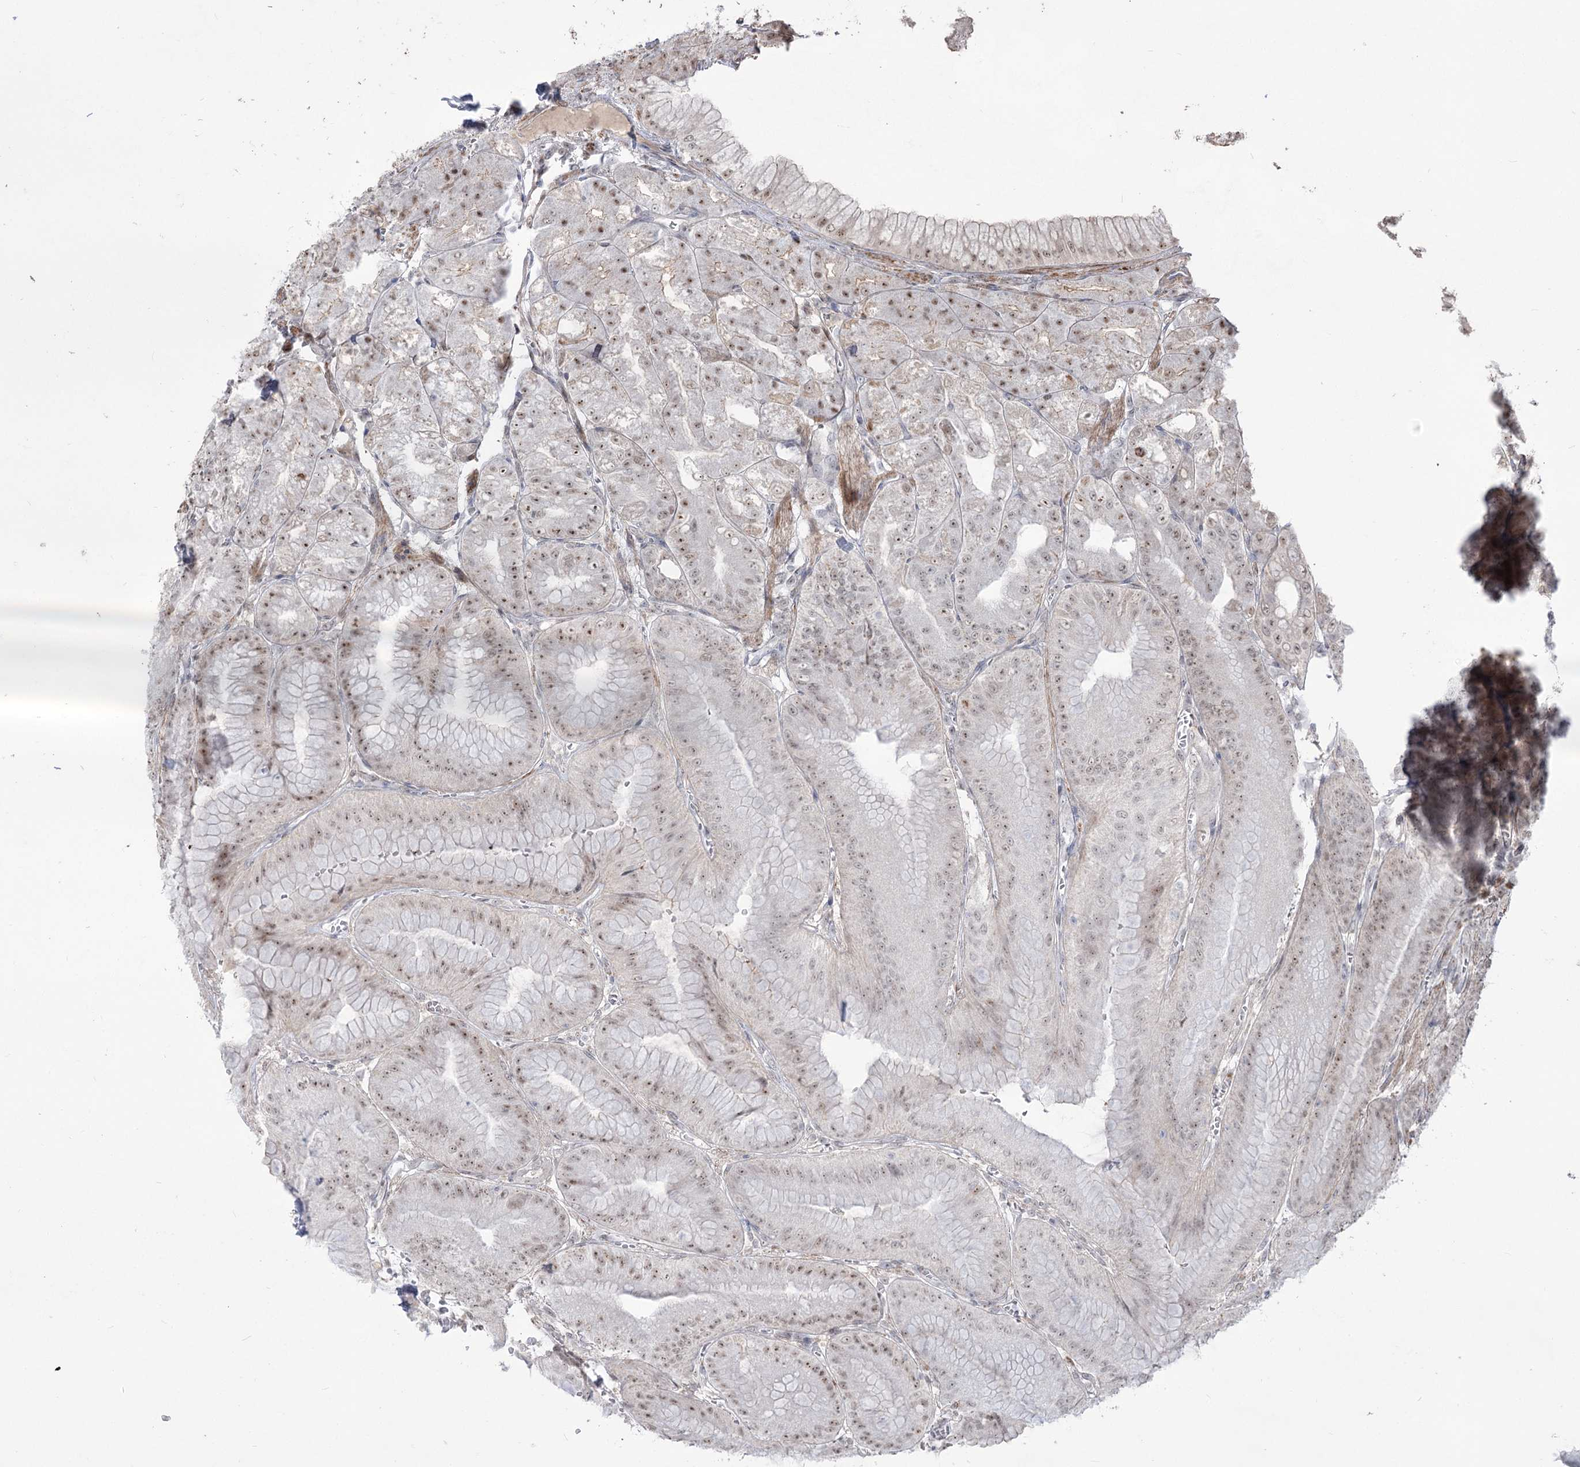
{"staining": {"intensity": "moderate", "quantity": ">75%", "location": "nuclear"}, "tissue": "stomach", "cell_type": "Glandular cells", "image_type": "normal", "snomed": [{"axis": "morphology", "description": "Normal tissue, NOS"}, {"axis": "topography", "description": "Stomach, upper"}, {"axis": "topography", "description": "Stomach, lower"}], "caption": "A brown stain labels moderate nuclear staining of a protein in glandular cells of unremarkable human stomach. (IHC, brightfield microscopy, high magnification).", "gene": "ZSCAN23", "patient": {"sex": "male", "age": 71}}